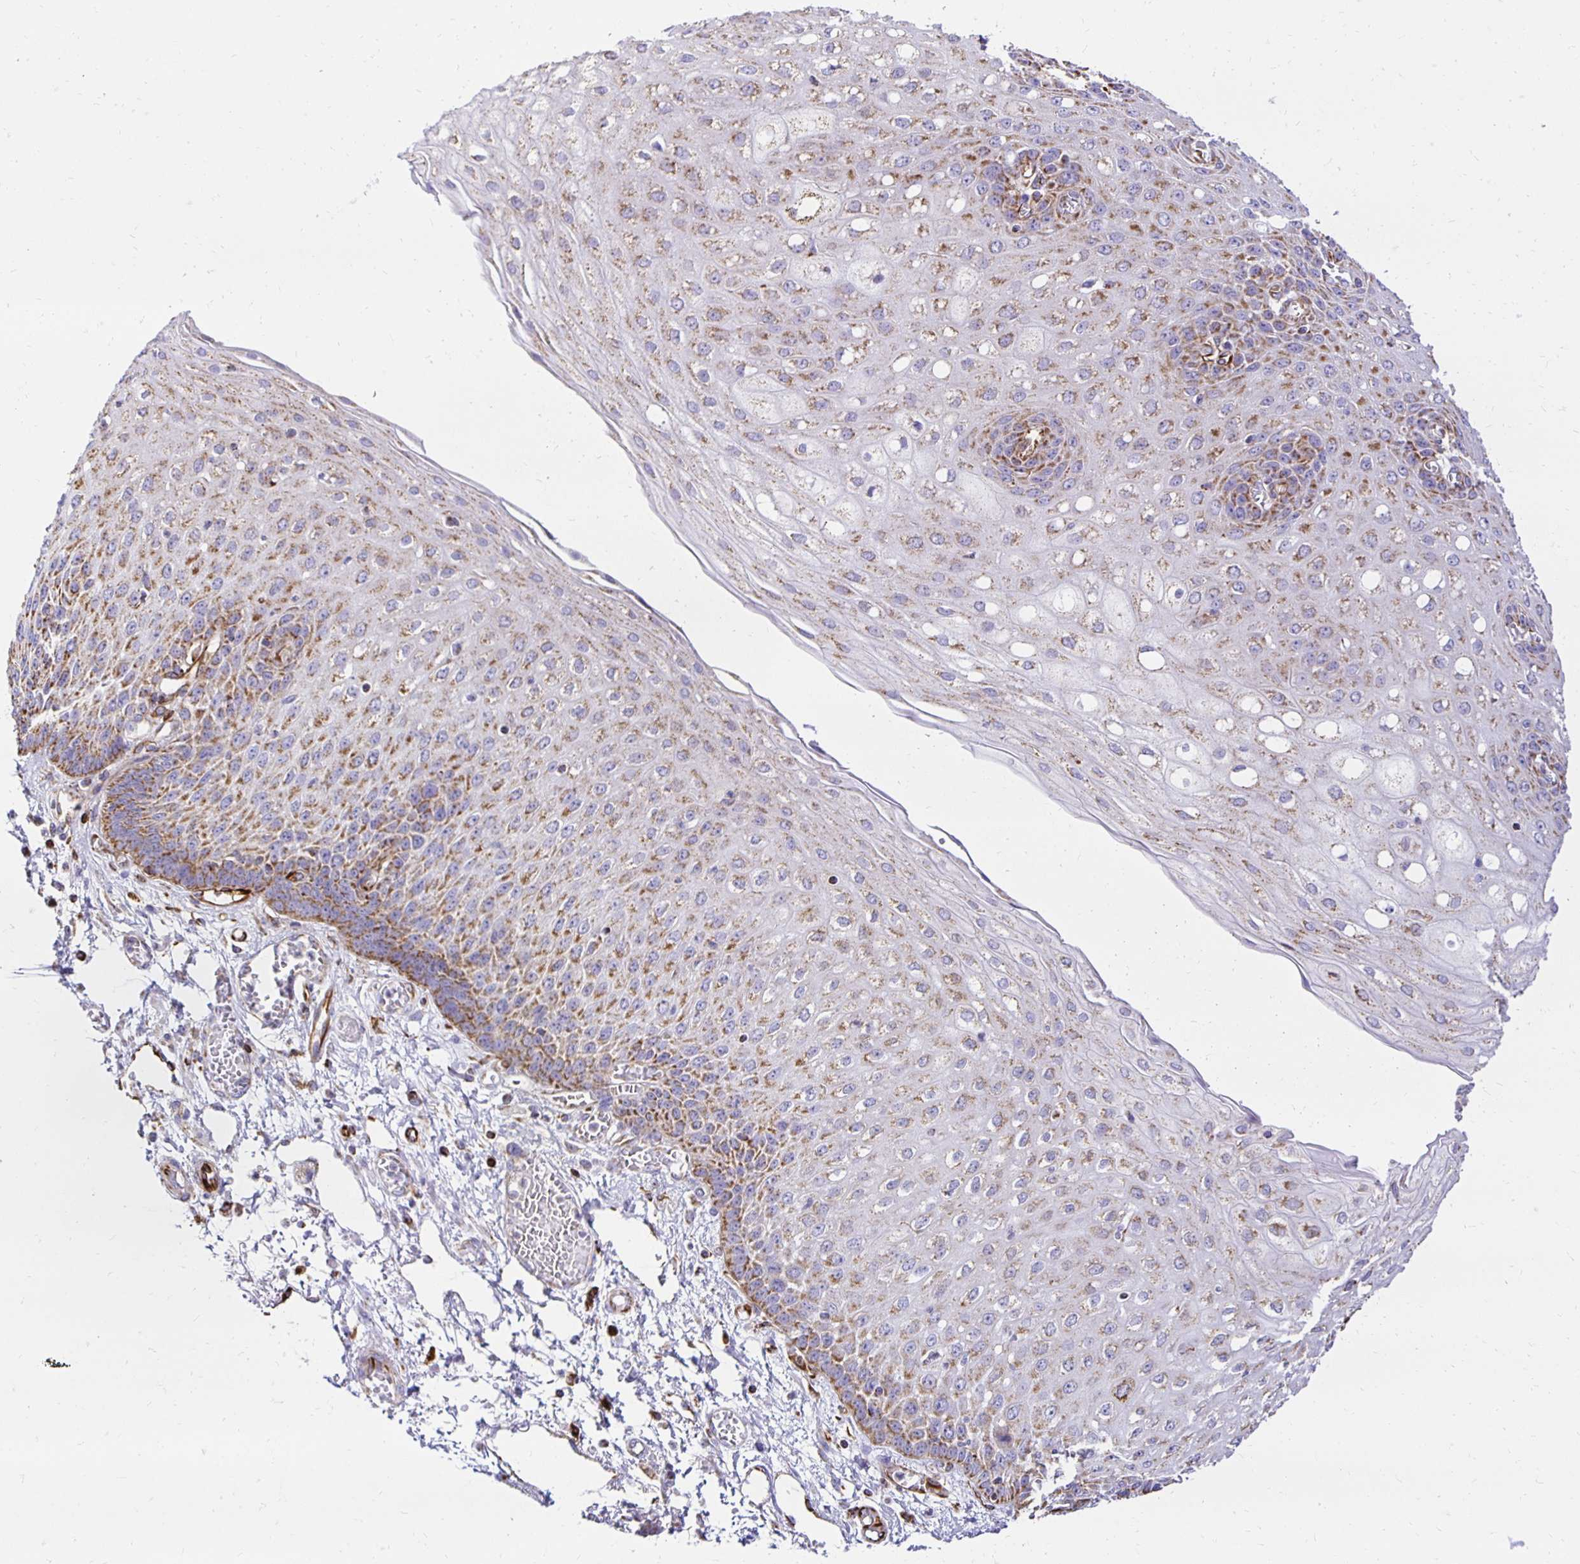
{"staining": {"intensity": "moderate", "quantity": "25%-75%", "location": "cytoplasmic/membranous"}, "tissue": "esophagus", "cell_type": "Squamous epithelial cells", "image_type": "normal", "snomed": [{"axis": "morphology", "description": "Normal tissue, NOS"}, {"axis": "morphology", "description": "Adenocarcinoma, NOS"}, {"axis": "topography", "description": "Esophagus"}], "caption": "IHC photomicrograph of normal esophagus: human esophagus stained using immunohistochemistry (IHC) reveals medium levels of moderate protein expression localized specifically in the cytoplasmic/membranous of squamous epithelial cells, appearing as a cytoplasmic/membranous brown color.", "gene": "PLAAT2", "patient": {"sex": "male", "age": 81}}